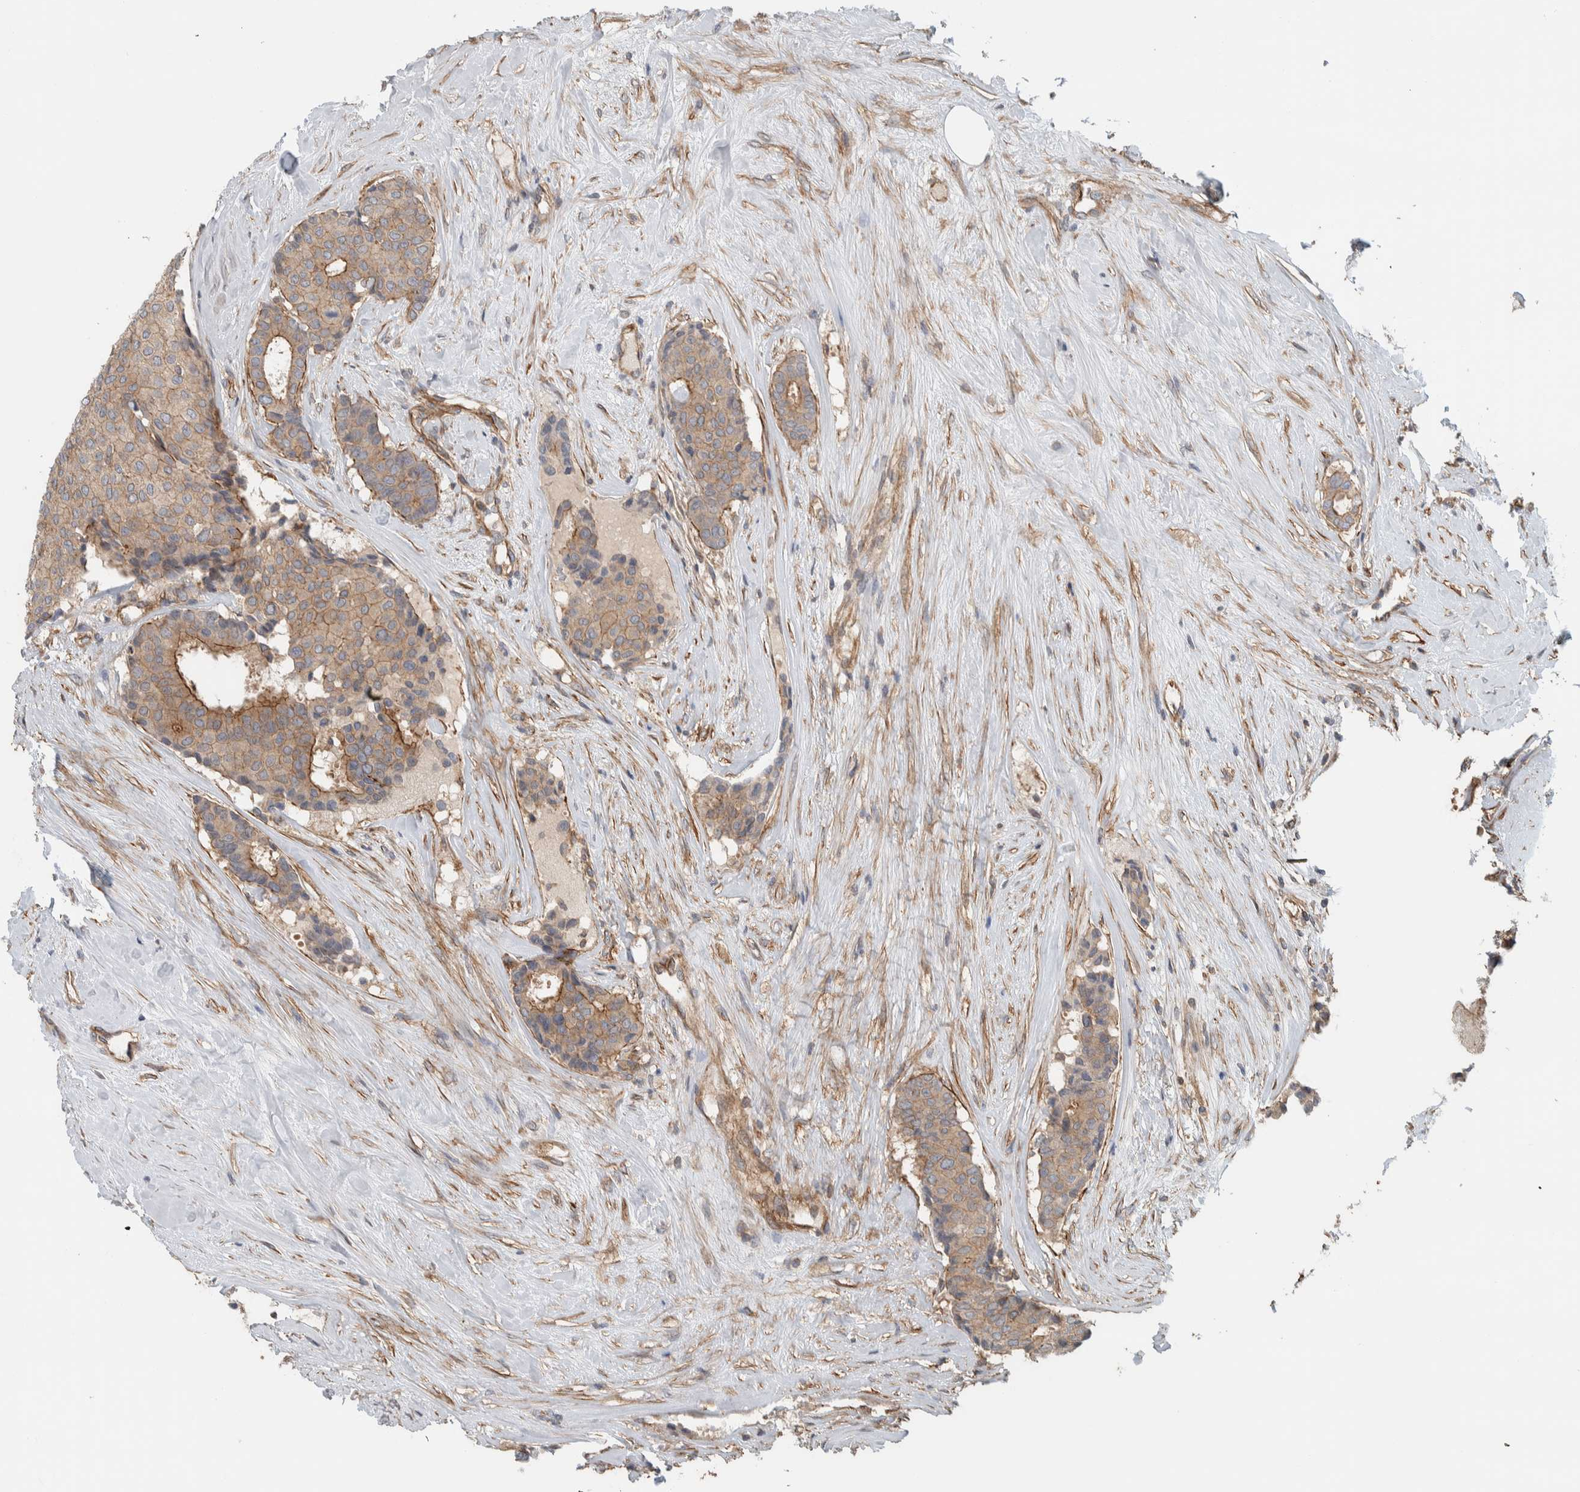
{"staining": {"intensity": "weak", "quantity": ">75%", "location": "cytoplasmic/membranous"}, "tissue": "breast cancer", "cell_type": "Tumor cells", "image_type": "cancer", "snomed": [{"axis": "morphology", "description": "Duct carcinoma"}, {"axis": "topography", "description": "Breast"}], "caption": "Protein analysis of breast cancer (infiltrating ductal carcinoma) tissue exhibits weak cytoplasmic/membranous positivity in about >75% of tumor cells. The staining is performed using DAB (3,3'-diaminobenzidine) brown chromogen to label protein expression. The nuclei are counter-stained blue using hematoxylin.", "gene": "MPRIP", "patient": {"sex": "female", "age": 75}}